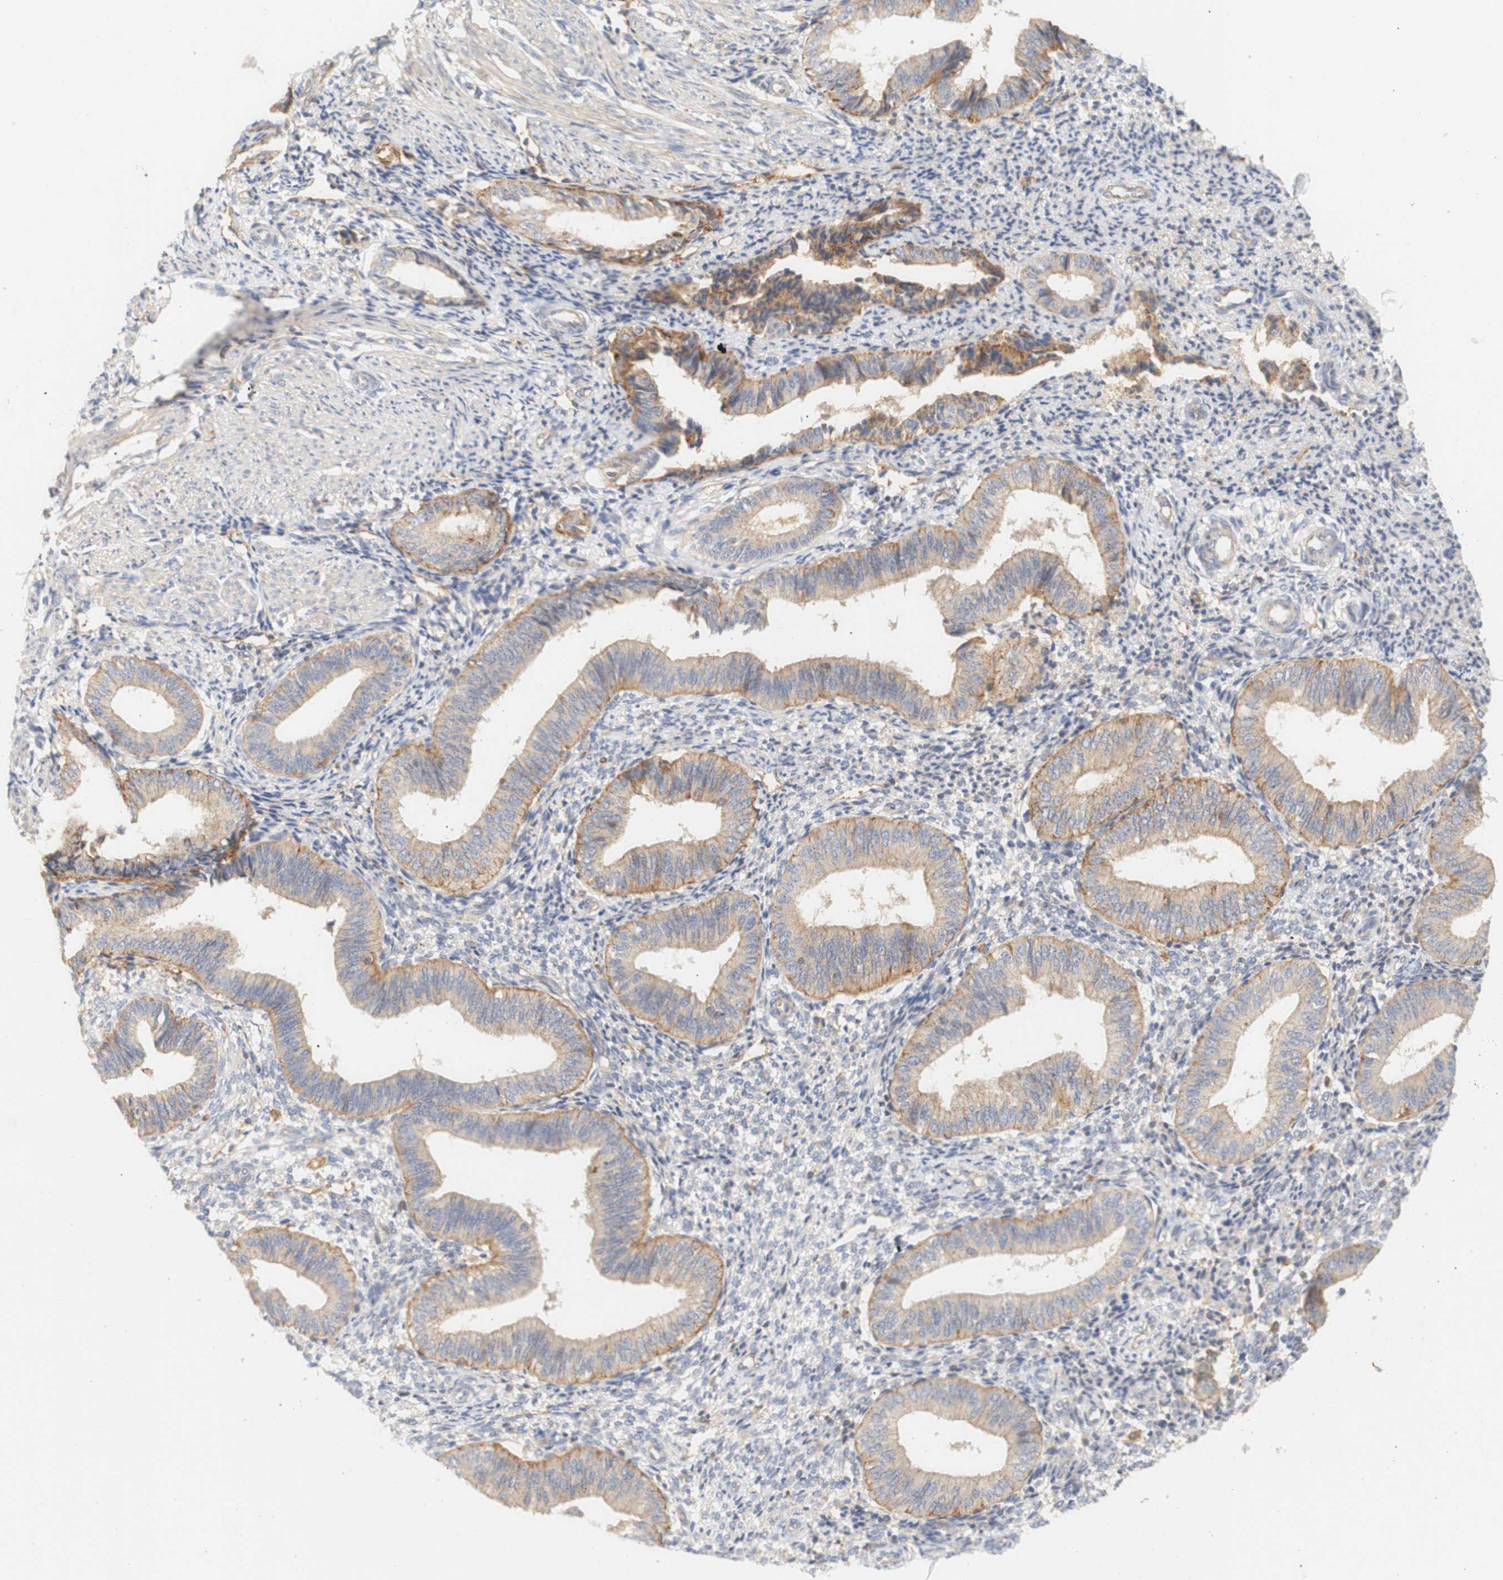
{"staining": {"intensity": "weak", "quantity": "<25%", "location": "cytoplasmic/membranous"}, "tissue": "endometrium", "cell_type": "Cells in endometrial stroma", "image_type": "normal", "snomed": [{"axis": "morphology", "description": "Normal tissue, NOS"}, {"axis": "topography", "description": "Endometrium"}], "caption": "The immunohistochemistry (IHC) photomicrograph has no significant expression in cells in endometrial stroma of endometrium. The staining is performed using DAB (3,3'-diaminobenzidine) brown chromogen with nuclei counter-stained in using hematoxylin.", "gene": "PCDH7", "patient": {"sex": "female", "age": 50}}